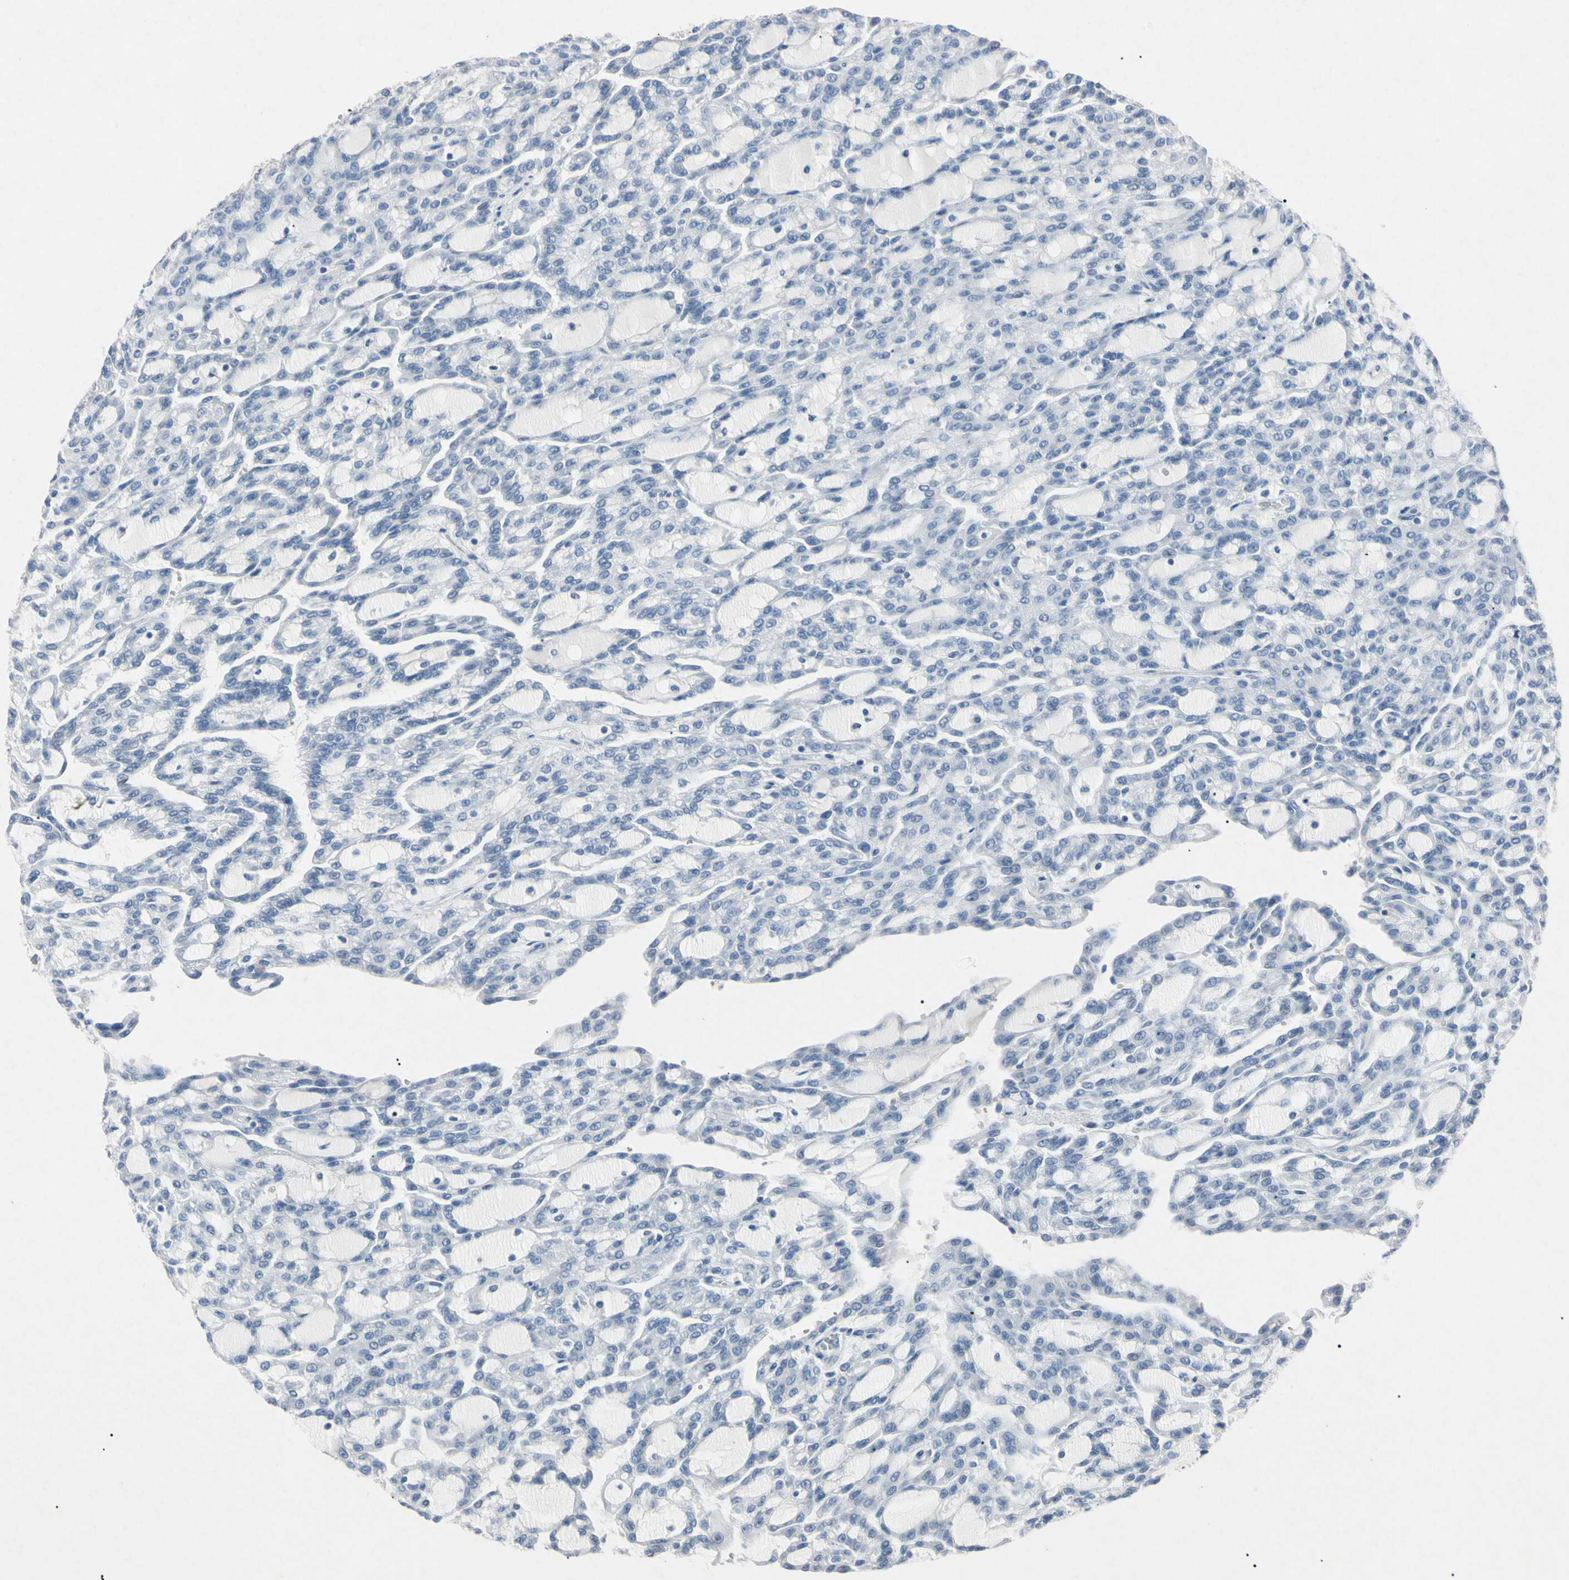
{"staining": {"intensity": "negative", "quantity": "none", "location": "none"}, "tissue": "renal cancer", "cell_type": "Tumor cells", "image_type": "cancer", "snomed": [{"axis": "morphology", "description": "Adenocarcinoma, NOS"}, {"axis": "topography", "description": "Kidney"}], "caption": "This photomicrograph is of renal cancer stained with immunohistochemistry to label a protein in brown with the nuclei are counter-stained blue. There is no positivity in tumor cells.", "gene": "ELN", "patient": {"sex": "male", "age": 63}}